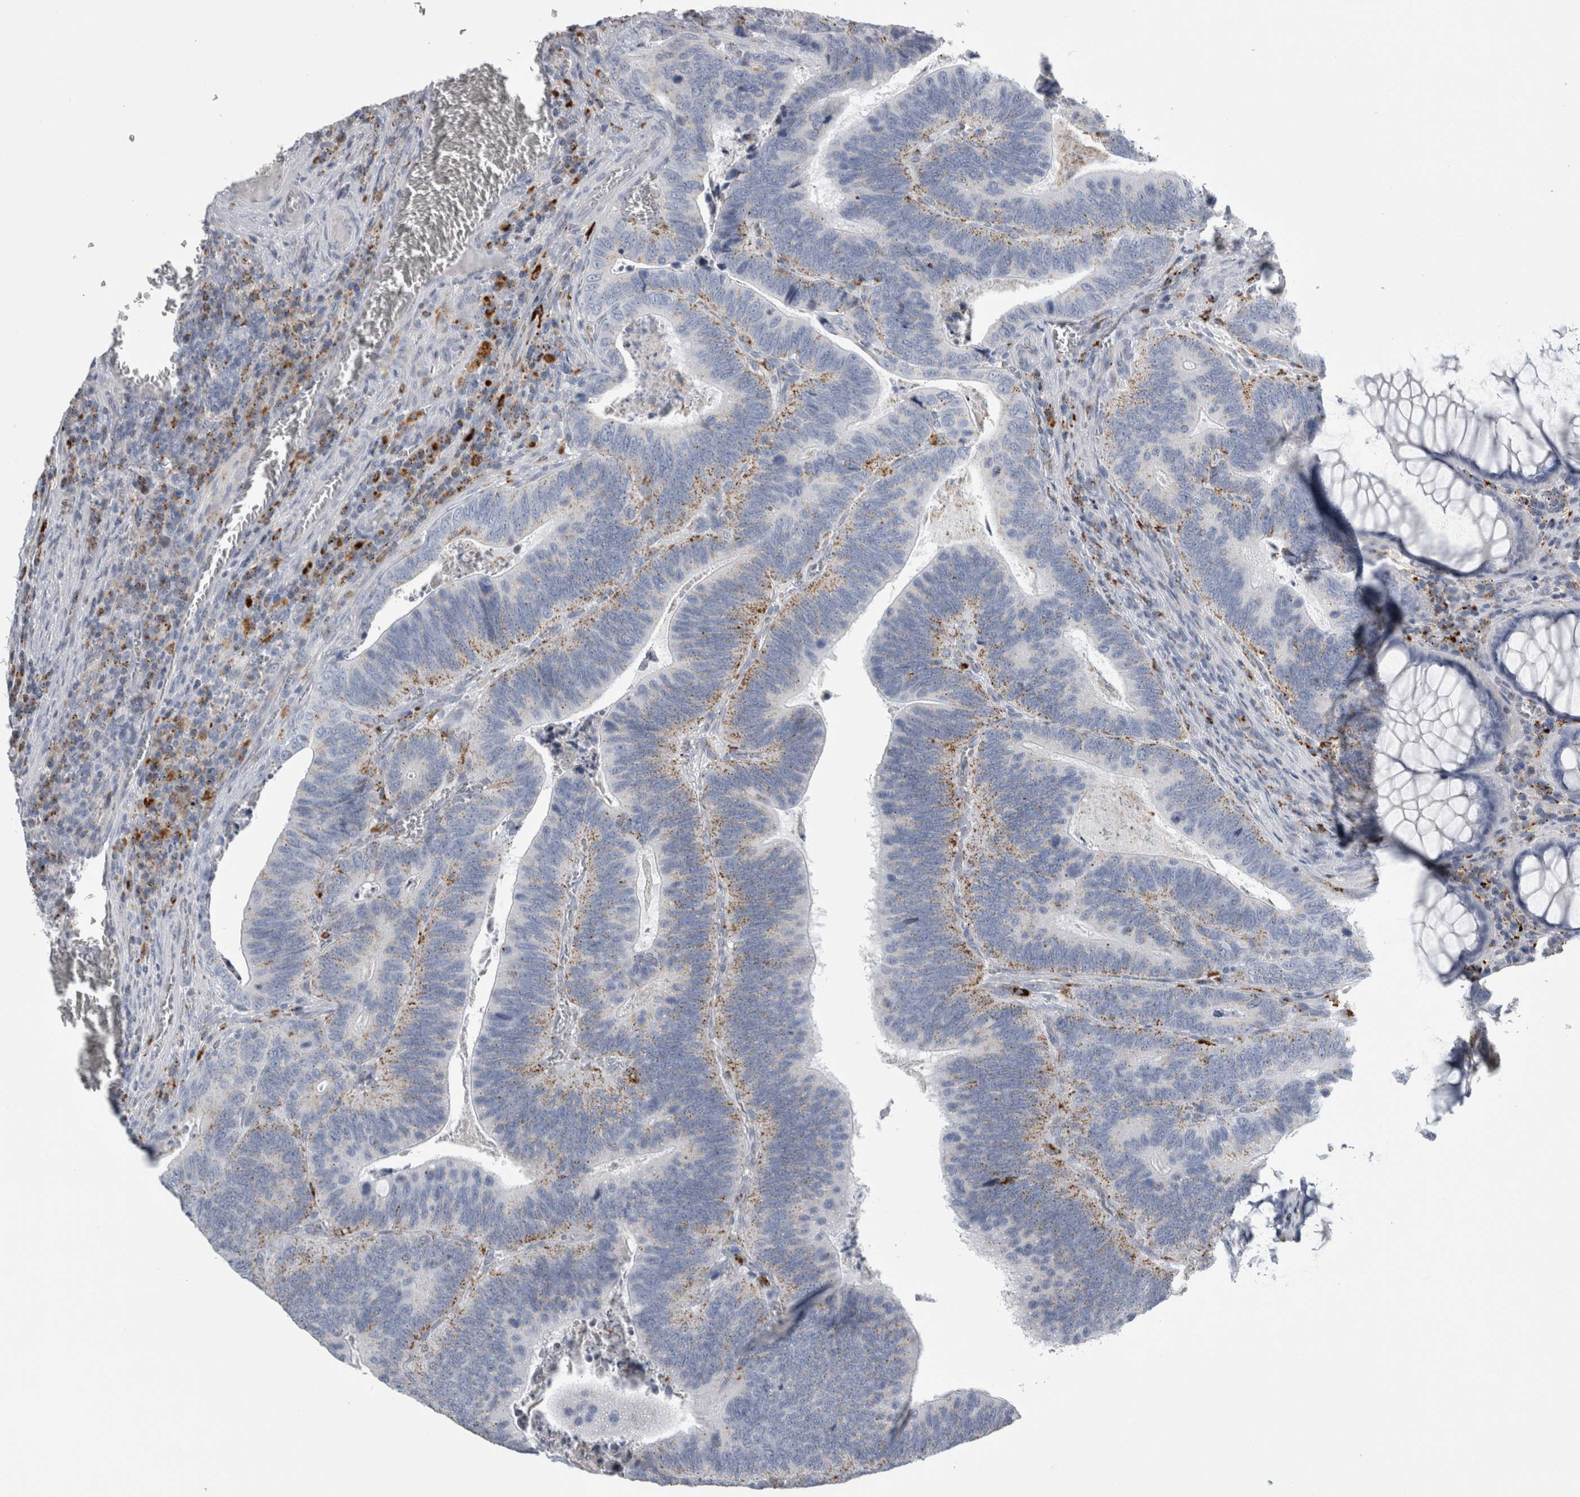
{"staining": {"intensity": "moderate", "quantity": "25%-75%", "location": "cytoplasmic/membranous"}, "tissue": "colorectal cancer", "cell_type": "Tumor cells", "image_type": "cancer", "snomed": [{"axis": "morphology", "description": "Inflammation, NOS"}, {"axis": "morphology", "description": "Adenocarcinoma, NOS"}, {"axis": "topography", "description": "Colon"}], "caption": "The micrograph exhibits immunohistochemical staining of adenocarcinoma (colorectal). There is moderate cytoplasmic/membranous staining is present in about 25%-75% of tumor cells. (Stains: DAB in brown, nuclei in blue, Microscopy: brightfield microscopy at high magnification).", "gene": "DPP7", "patient": {"sex": "male", "age": 72}}